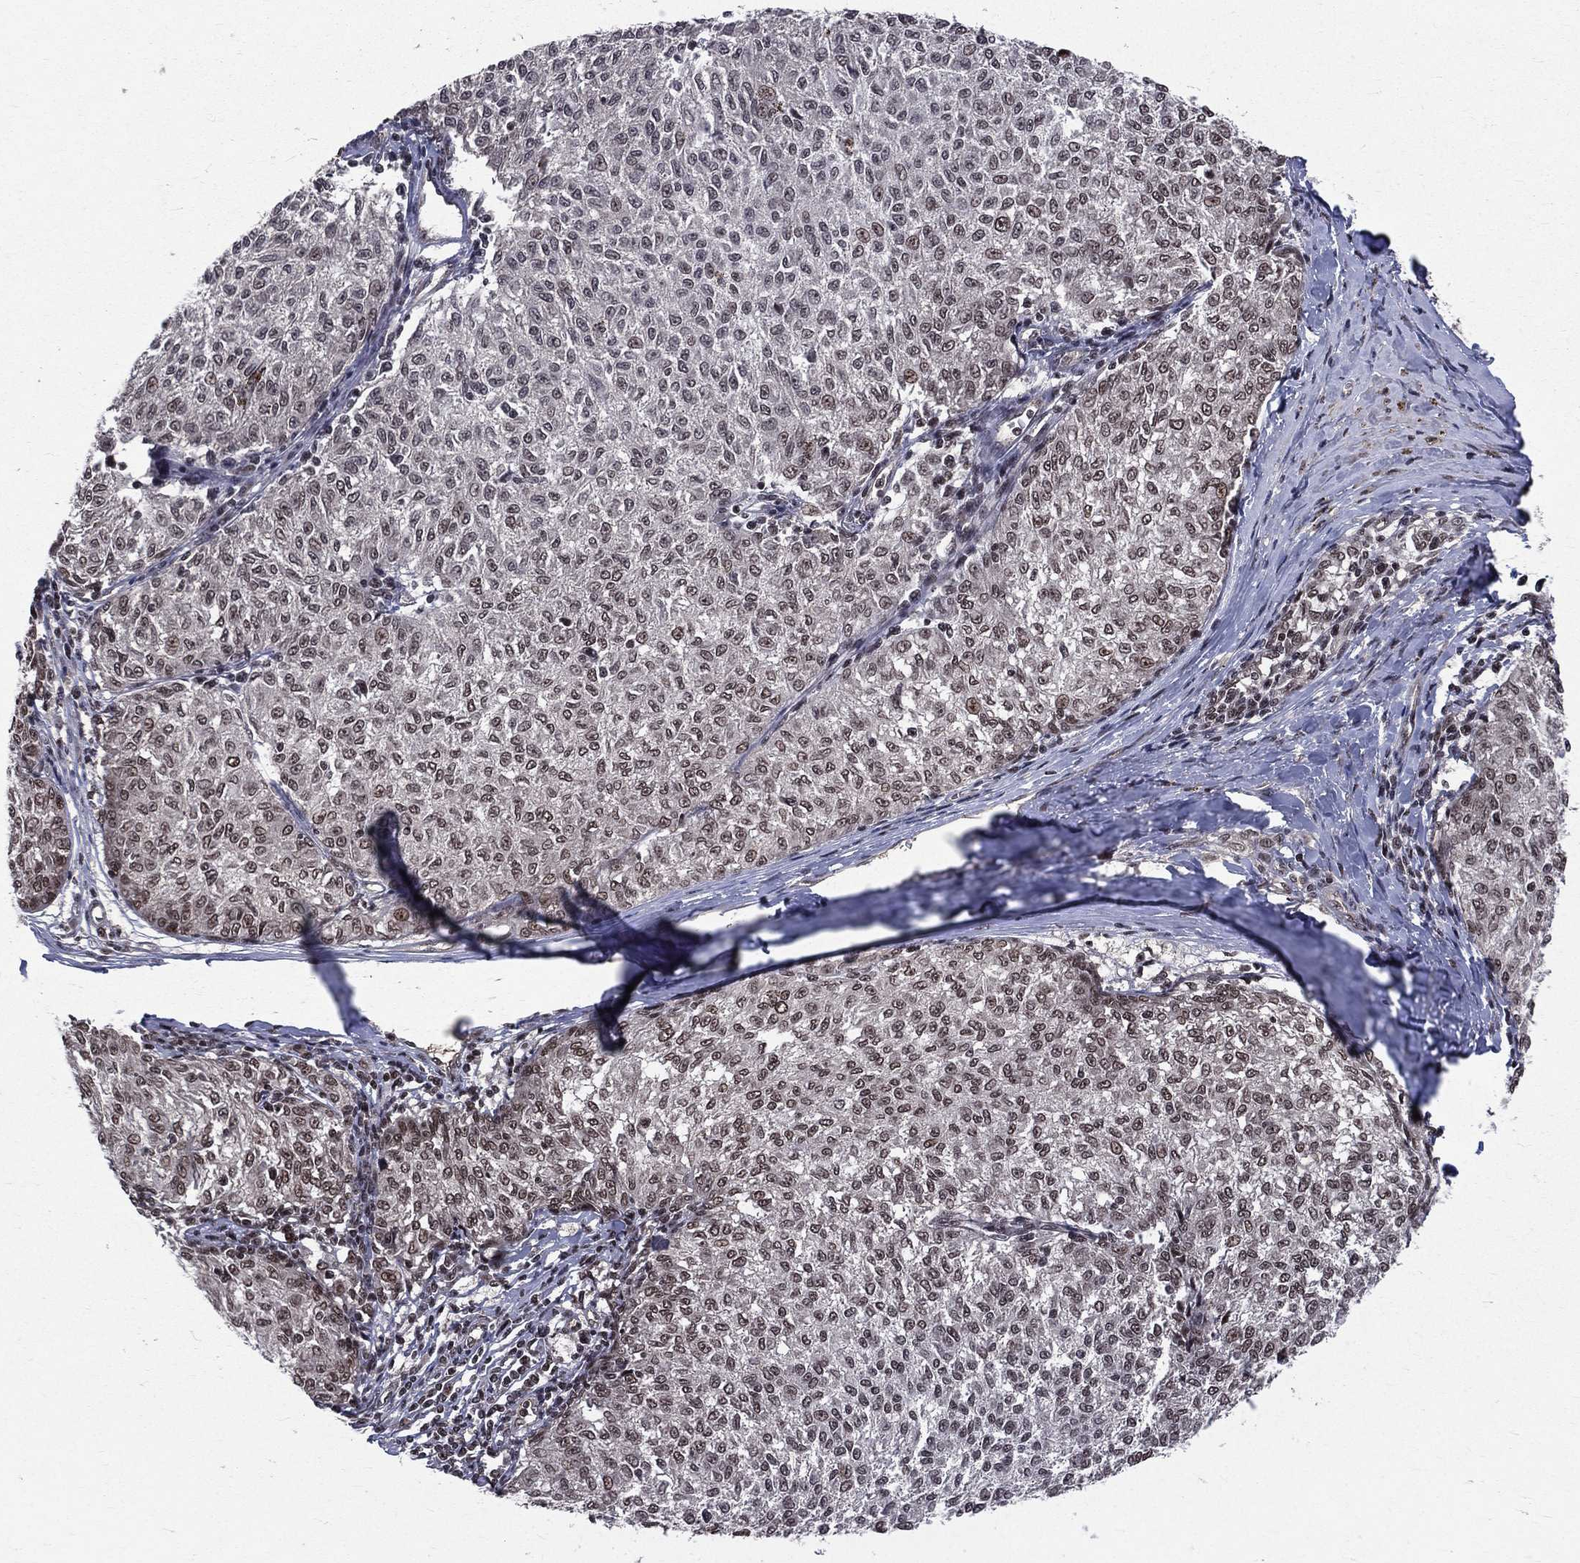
{"staining": {"intensity": "moderate", "quantity": "25%-75%", "location": "nuclear"}, "tissue": "melanoma", "cell_type": "Tumor cells", "image_type": "cancer", "snomed": [{"axis": "morphology", "description": "Malignant melanoma, NOS"}, {"axis": "topography", "description": "Skin"}], "caption": "Protein expression analysis of human melanoma reveals moderate nuclear staining in approximately 25%-75% of tumor cells.", "gene": "SMC3", "patient": {"sex": "female", "age": 72}}